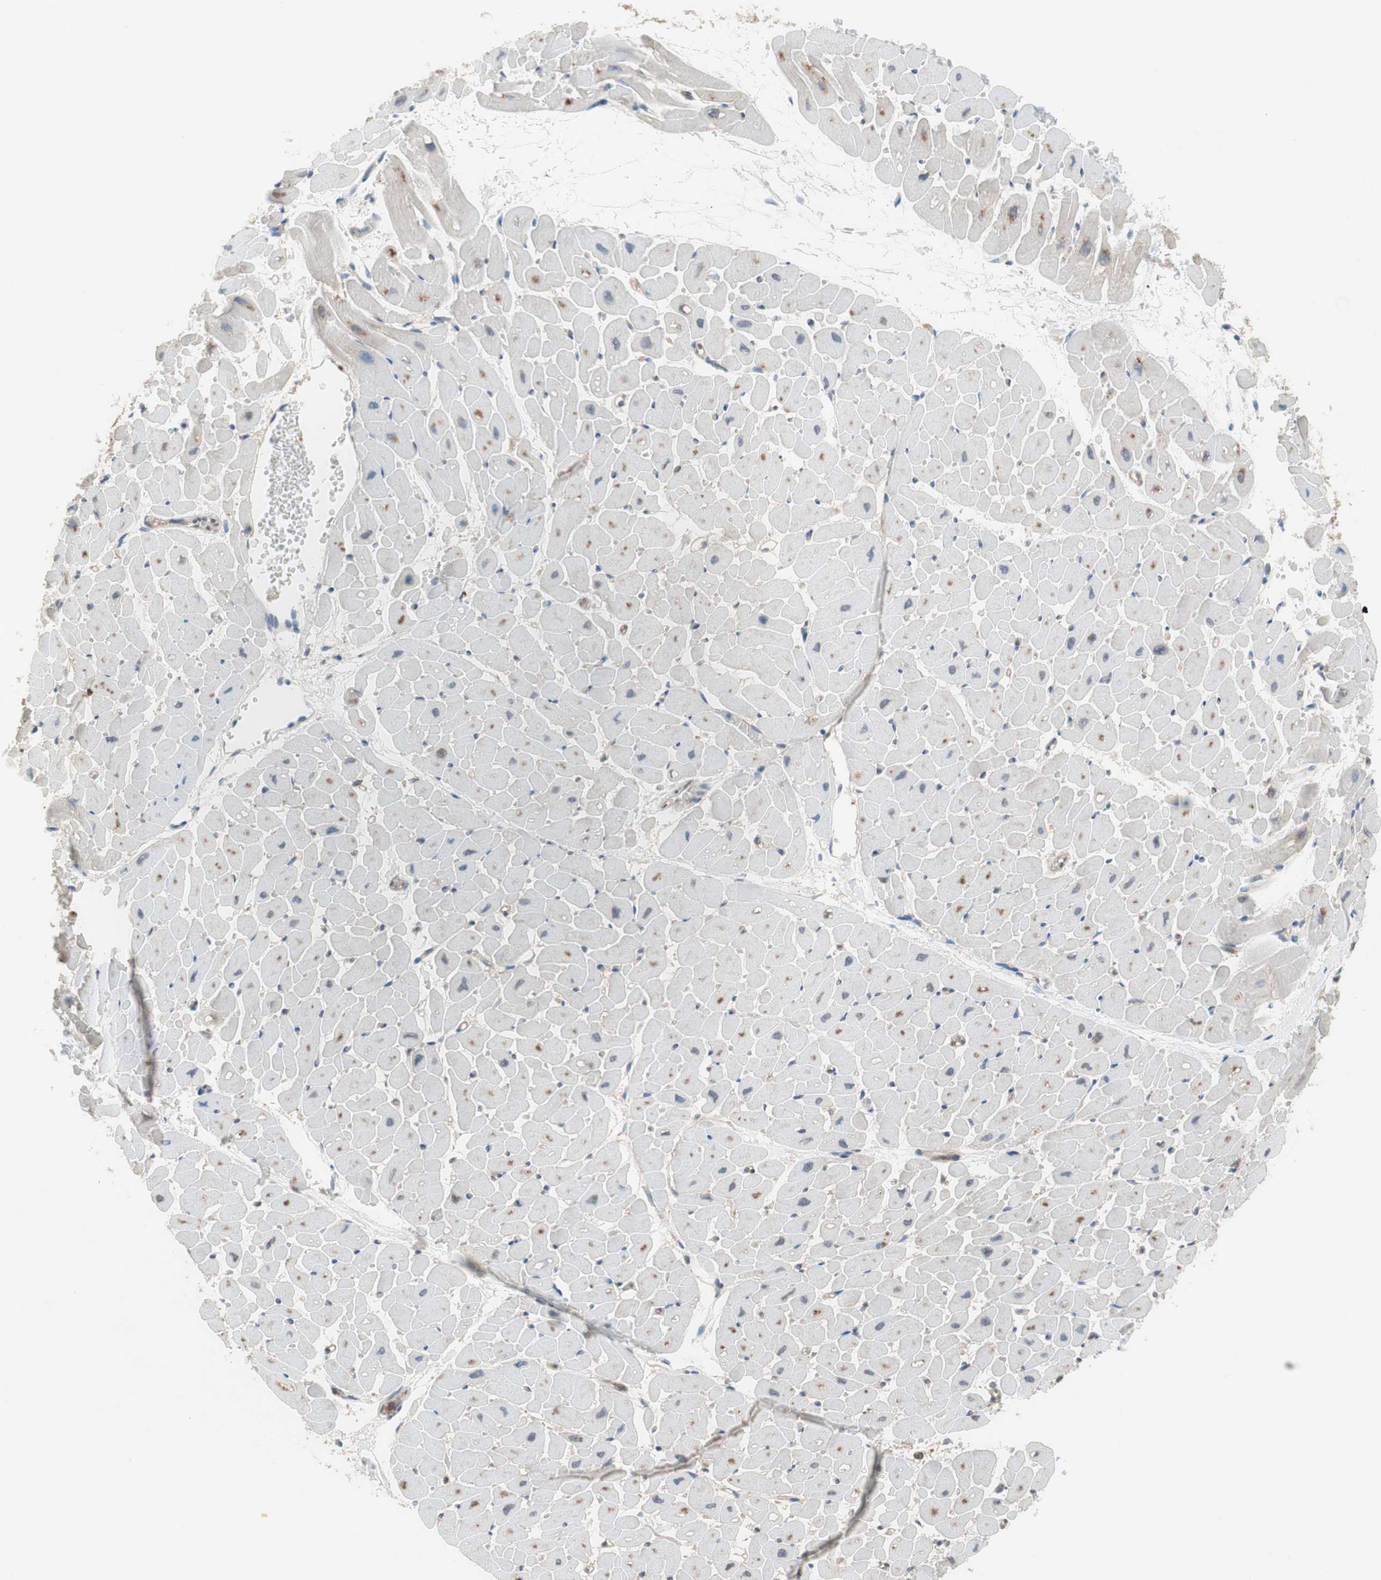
{"staining": {"intensity": "moderate", "quantity": "25%-75%", "location": "cytoplasmic/membranous"}, "tissue": "heart muscle", "cell_type": "Cardiomyocytes", "image_type": "normal", "snomed": [{"axis": "morphology", "description": "Normal tissue, NOS"}, {"axis": "topography", "description": "Heart"}], "caption": "A photomicrograph of heart muscle stained for a protein reveals moderate cytoplasmic/membranous brown staining in cardiomyocytes. The staining is performed using DAB (3,3'-diaminobenzidine) brown chromogen to label protein expression. The nuclei are counter-stained blue using hematoxylin.", "gene": "GALT", "patient": {"sex": "male", "age": 45}}